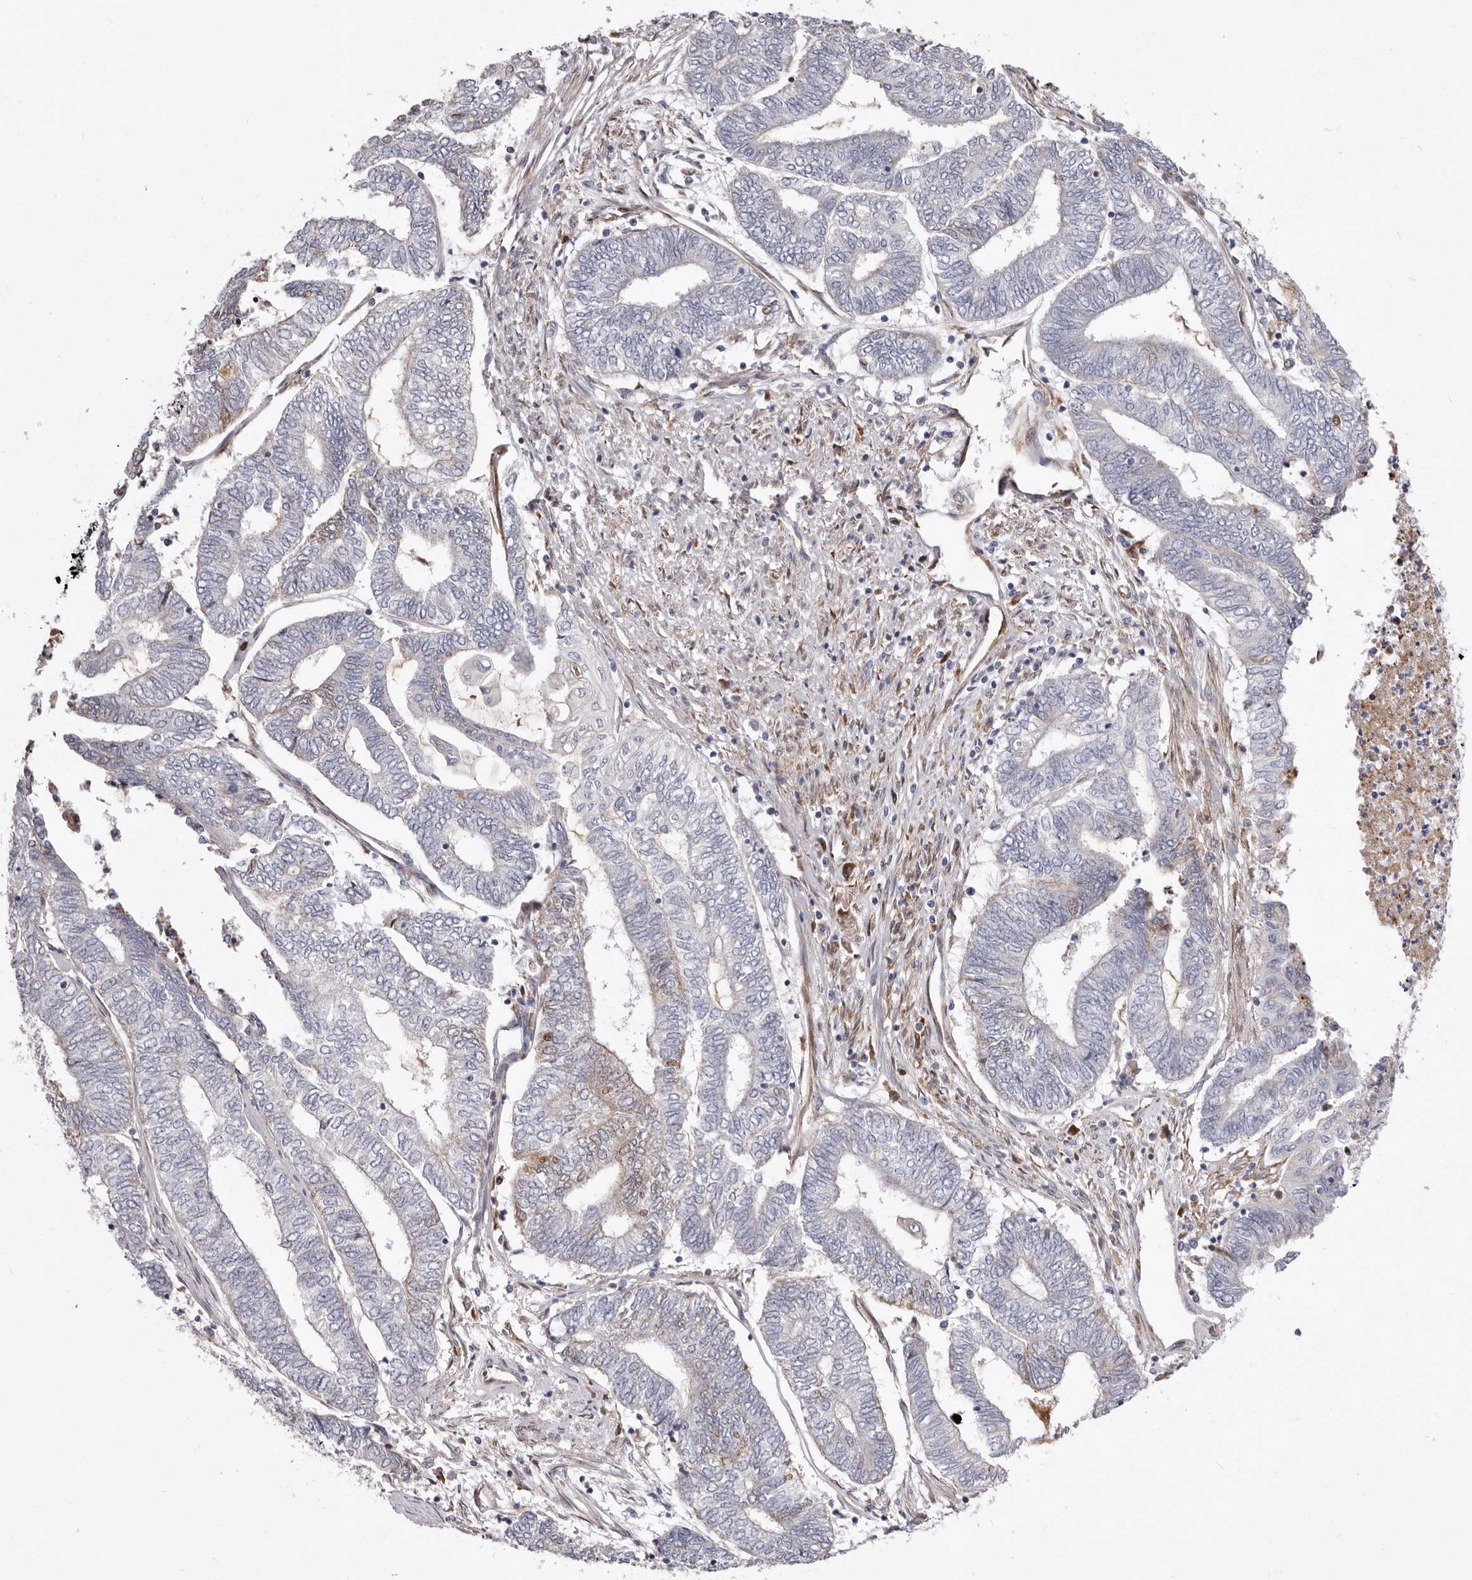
{"staining": {"intensity": "negative", "quantity": "none", "location": "none"}, "tissue": "endometrial cancer", "cell_type": "Tumor cells", "image_type": "cancer", "snomed": [{"axis": "morphology", "description": "Adenocarcinoma, NOS"}, {"axis": "topography", "description": "Uterus"}, {"axis": "topography", "description": "Endometrium"}], "caption": "There is no significant staining in tumor cells of endometrial cancer.", "gene": "NUBPL", "patient": {"sex": "female", "age": 70}}